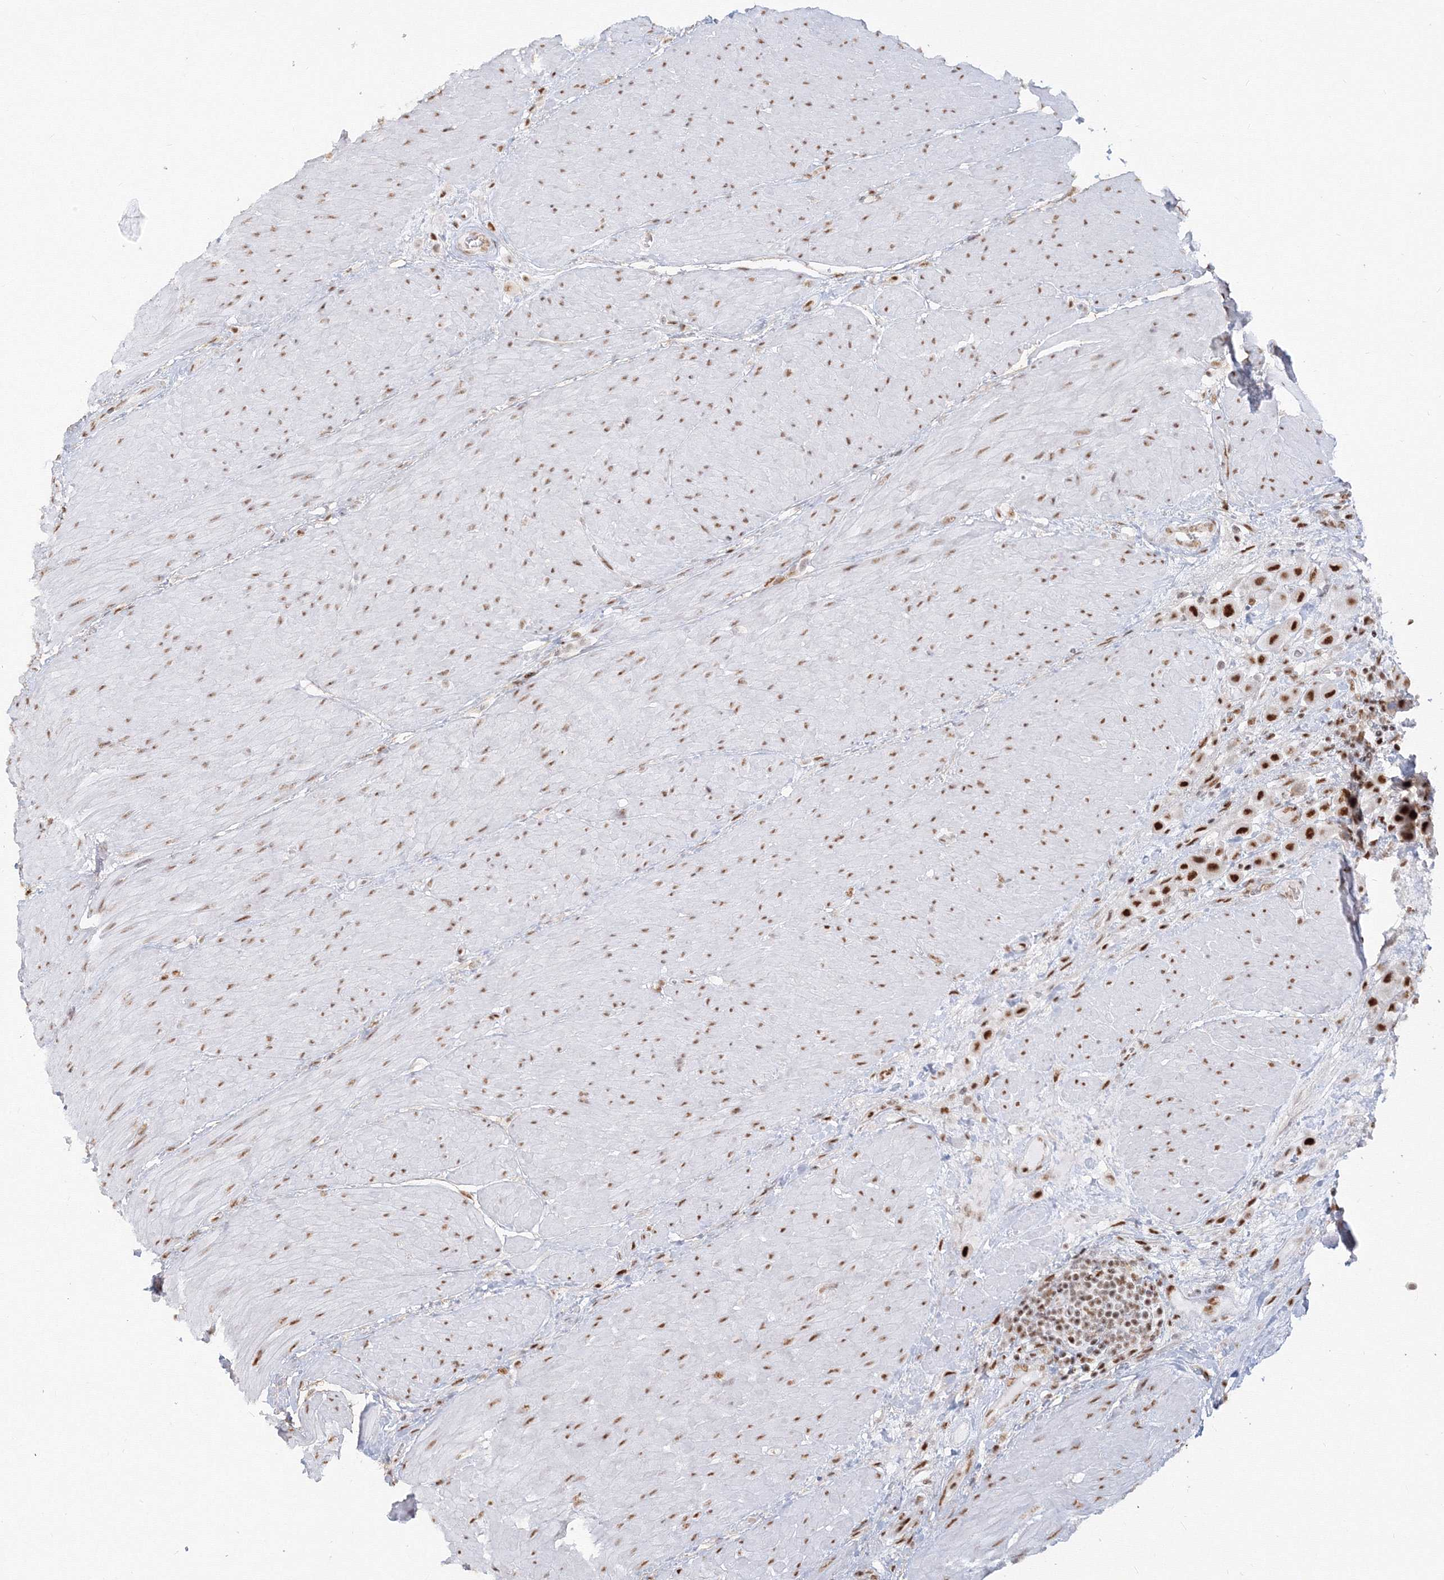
{"staining": {"intensity": "strong", "quantity": ">75%", "location": "nuclear"}, "tissue": "urothelial cancer", "cell_type": "Tumor cells", "image_type": "cancer", "snomed": [{"axis": "morphology", "description": "Urothelial carcinoma, High grade"}, {"axis": "topography", "description": "Urinary bladder"}], "caption": "An image of urothelial cancer stained for a protein shows strong nuclear brown staining in tumor cells. (DAB (3,3'-diaminobenzidine) IHC with brightfield microscopy, high magnification).", "gene": "PPP4R2", "patient": {"sex": "male", "age": 50}}